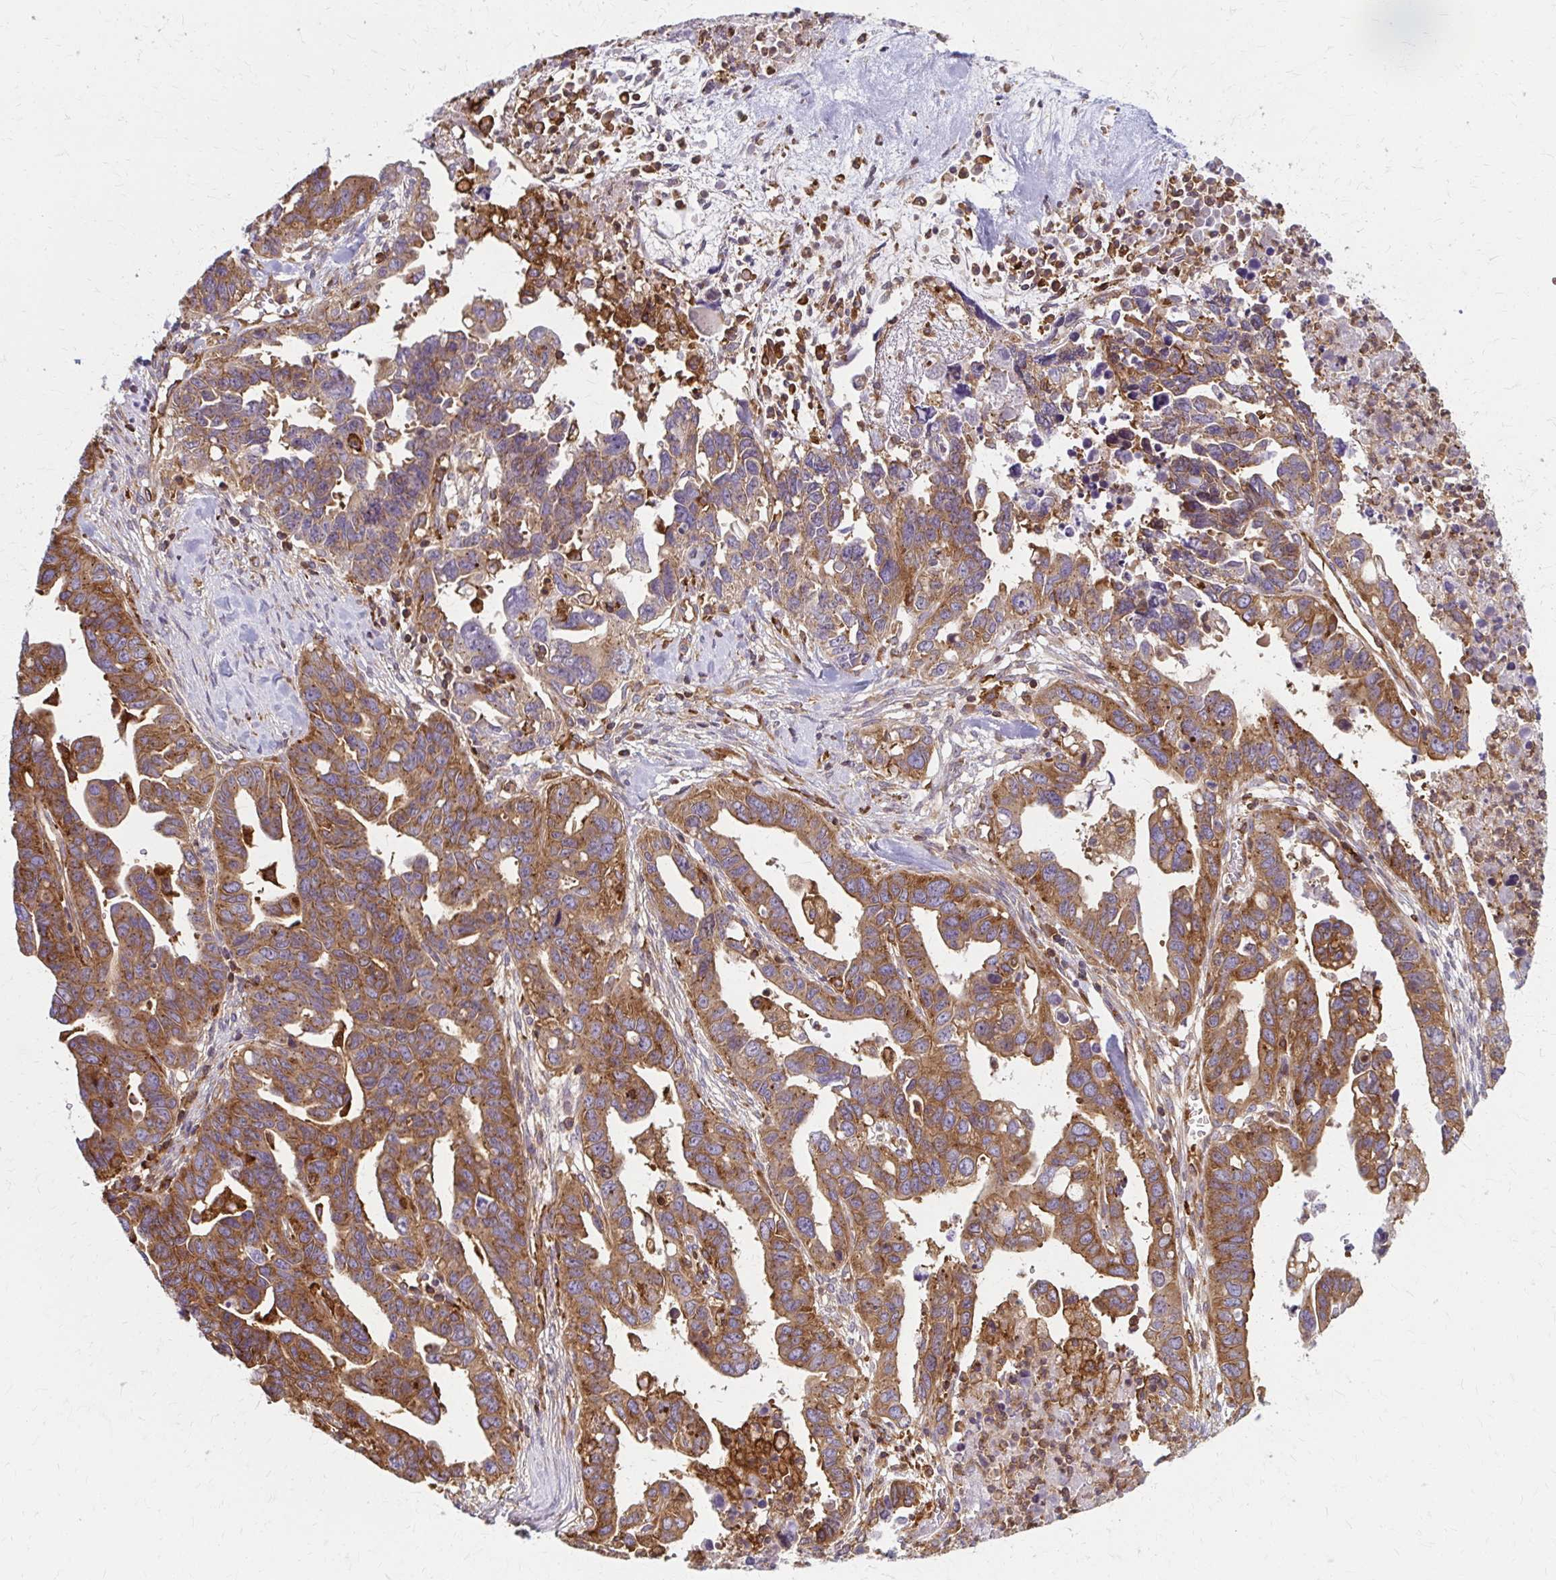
{"staining": {"intensity": "moderate", "quantity": ">75%", "location": "cytoplasmic/membranous"}, "tissue": "ovarian cancer", "cell_type": "Tumor cells", "image_type": "cancer", "snomed": [{"axis": "morphology", "description": "Cystadenocarcinoma, serous, NOS"}, {"axis": "topography", "description": "Ovary"}], "caption": "Serous cystadenocarcinoma (ovarian) stained for a protein shows moderate cytoplasmic/membranous positivity in tumor cells. The staining was performed using DAB (3,3'-diaminobenzidine) to visualize the protein expression in brown, while the nuclei were stained in blue with hematoxylin (Magnification: 20x).", "gene": "WASF2", "patient": {"sex": "female", "age": 69}}